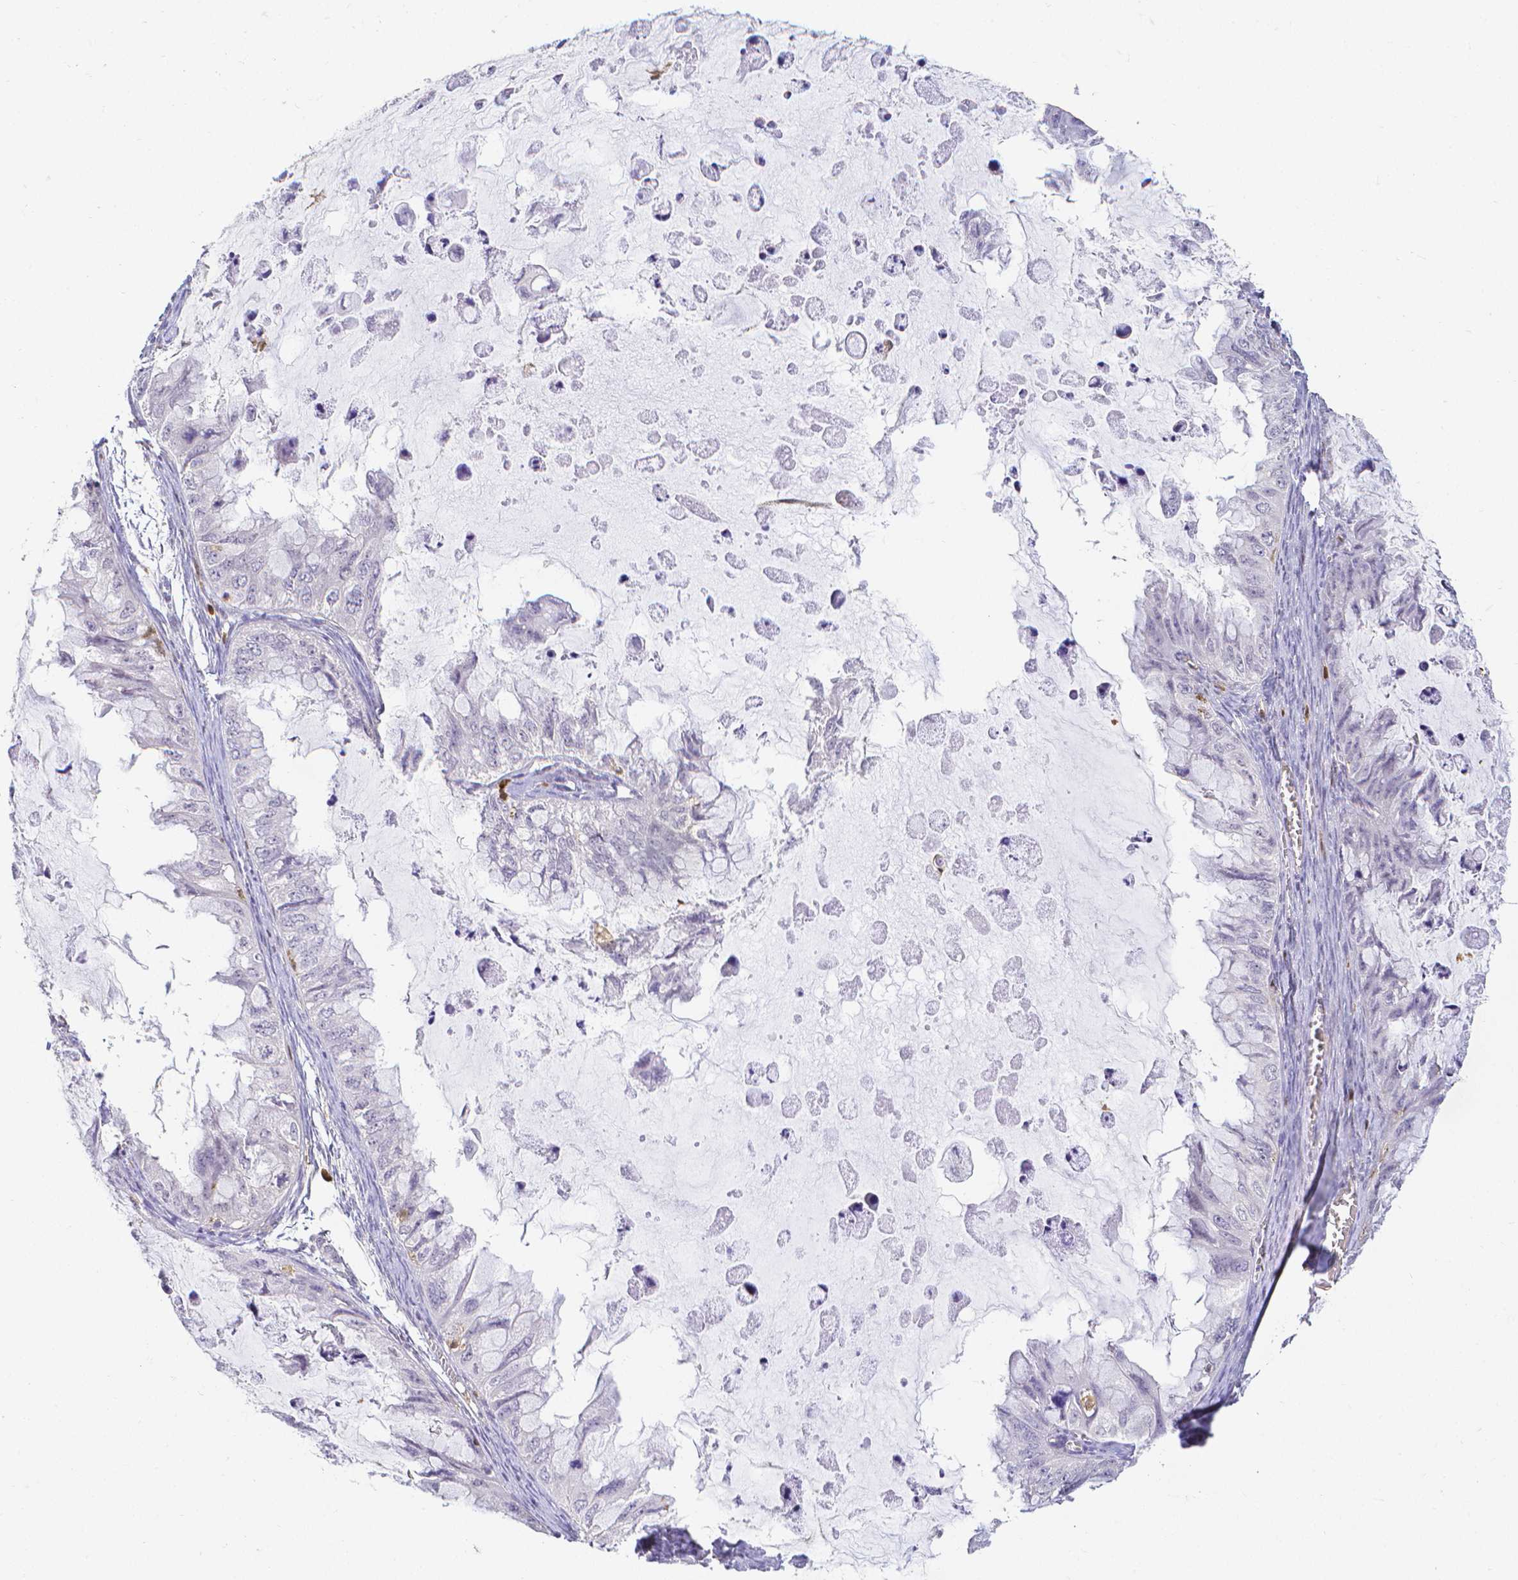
{"staining": {"intensity": "negative", "quantity": "none", "location": "none"}, "tissue": "ovarian cancer", "cell_type": "Tumor cells", "image_type": "cancer", "snomed": [{"axis": "morphology", "description": "Cystadenocarcinoma, mucinous, NOS"}, {"axis": "topography", "description": "Ovary"}], "caption": "Ovarian cancer (mucinous cystadenocarcinoma) stained for a protein using immunohistochemistry reveals no staining tumor cells.", "gene": "COTL1", "patient": {"sex": "female", "age": 72}}